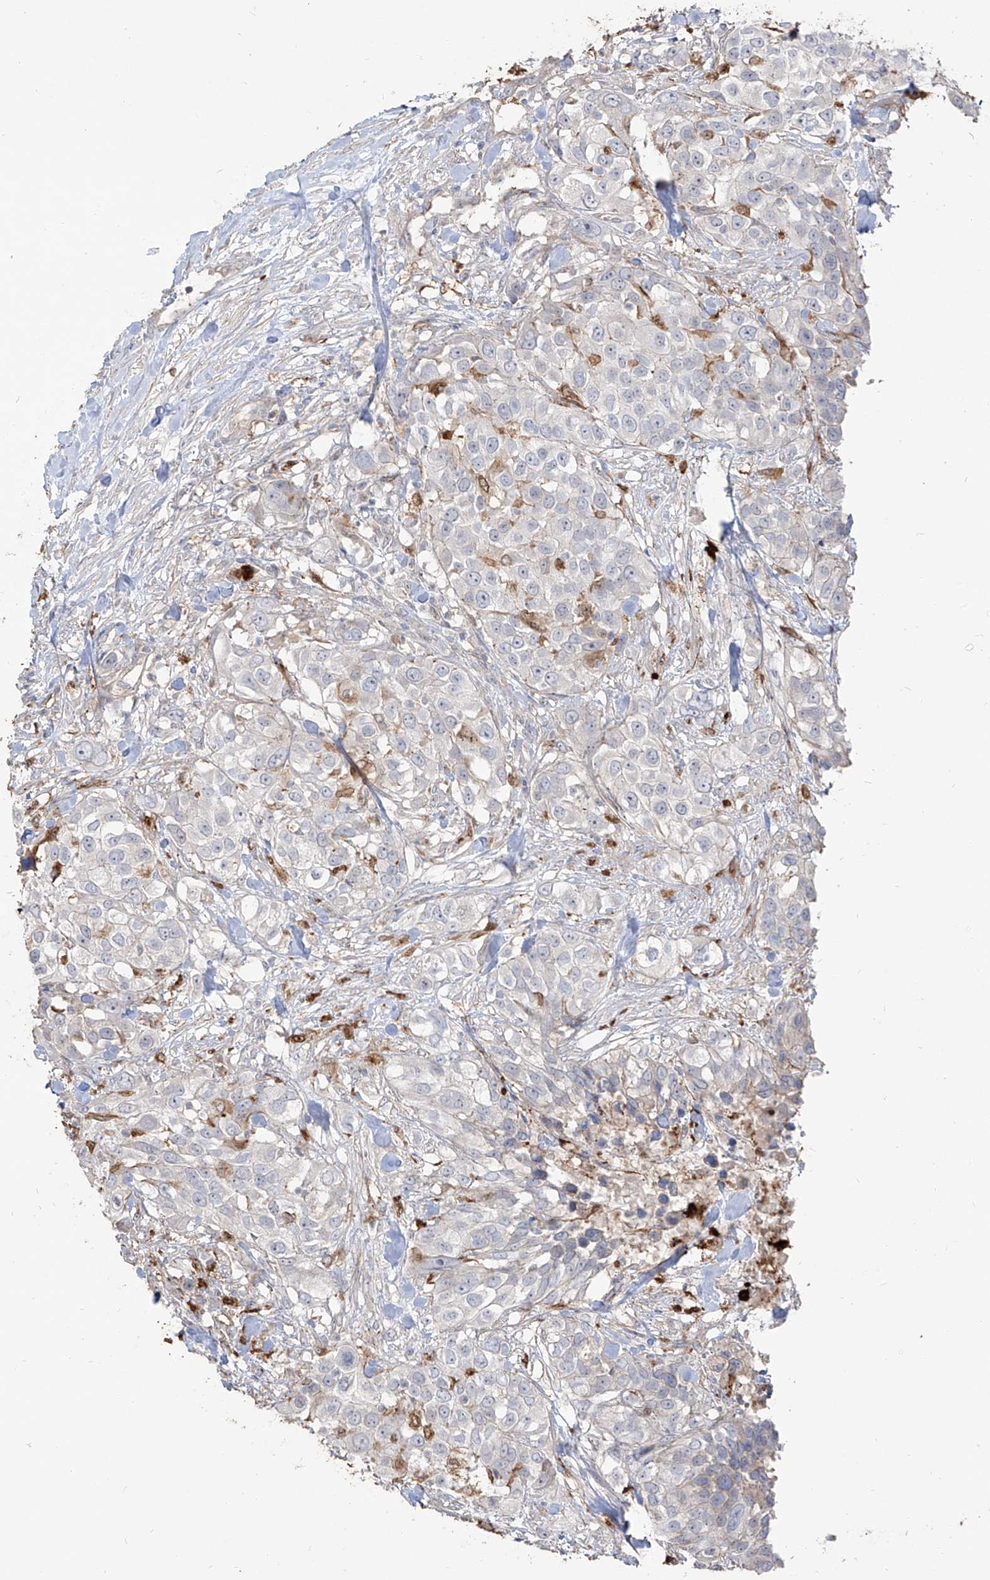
{"staining": {"intensity": "negative", "quantity": "none", "location": "none"}, "tissue": "urothelial cancer", "cell_type": "Tumor cells", "image_type": "cancer", "snomed": [{"axis": "morphology", "description": "Urothelial carcinoma, High grade"}, {"axis": "topography", "description": "Urinary bladder"}], "caption": "IHC of human high-grade urothelial carcinoma demonstrates no expression in tumor cells. (Stains: DAB (3,3'-diaminobenzidine) immunohistochemistry (IHC) with hematoxylin counter stain, Microscopy: brightfield microscopy at high magnification).", "gene": "ZNF227", "patient": {"sex": "female", "age": 80}}